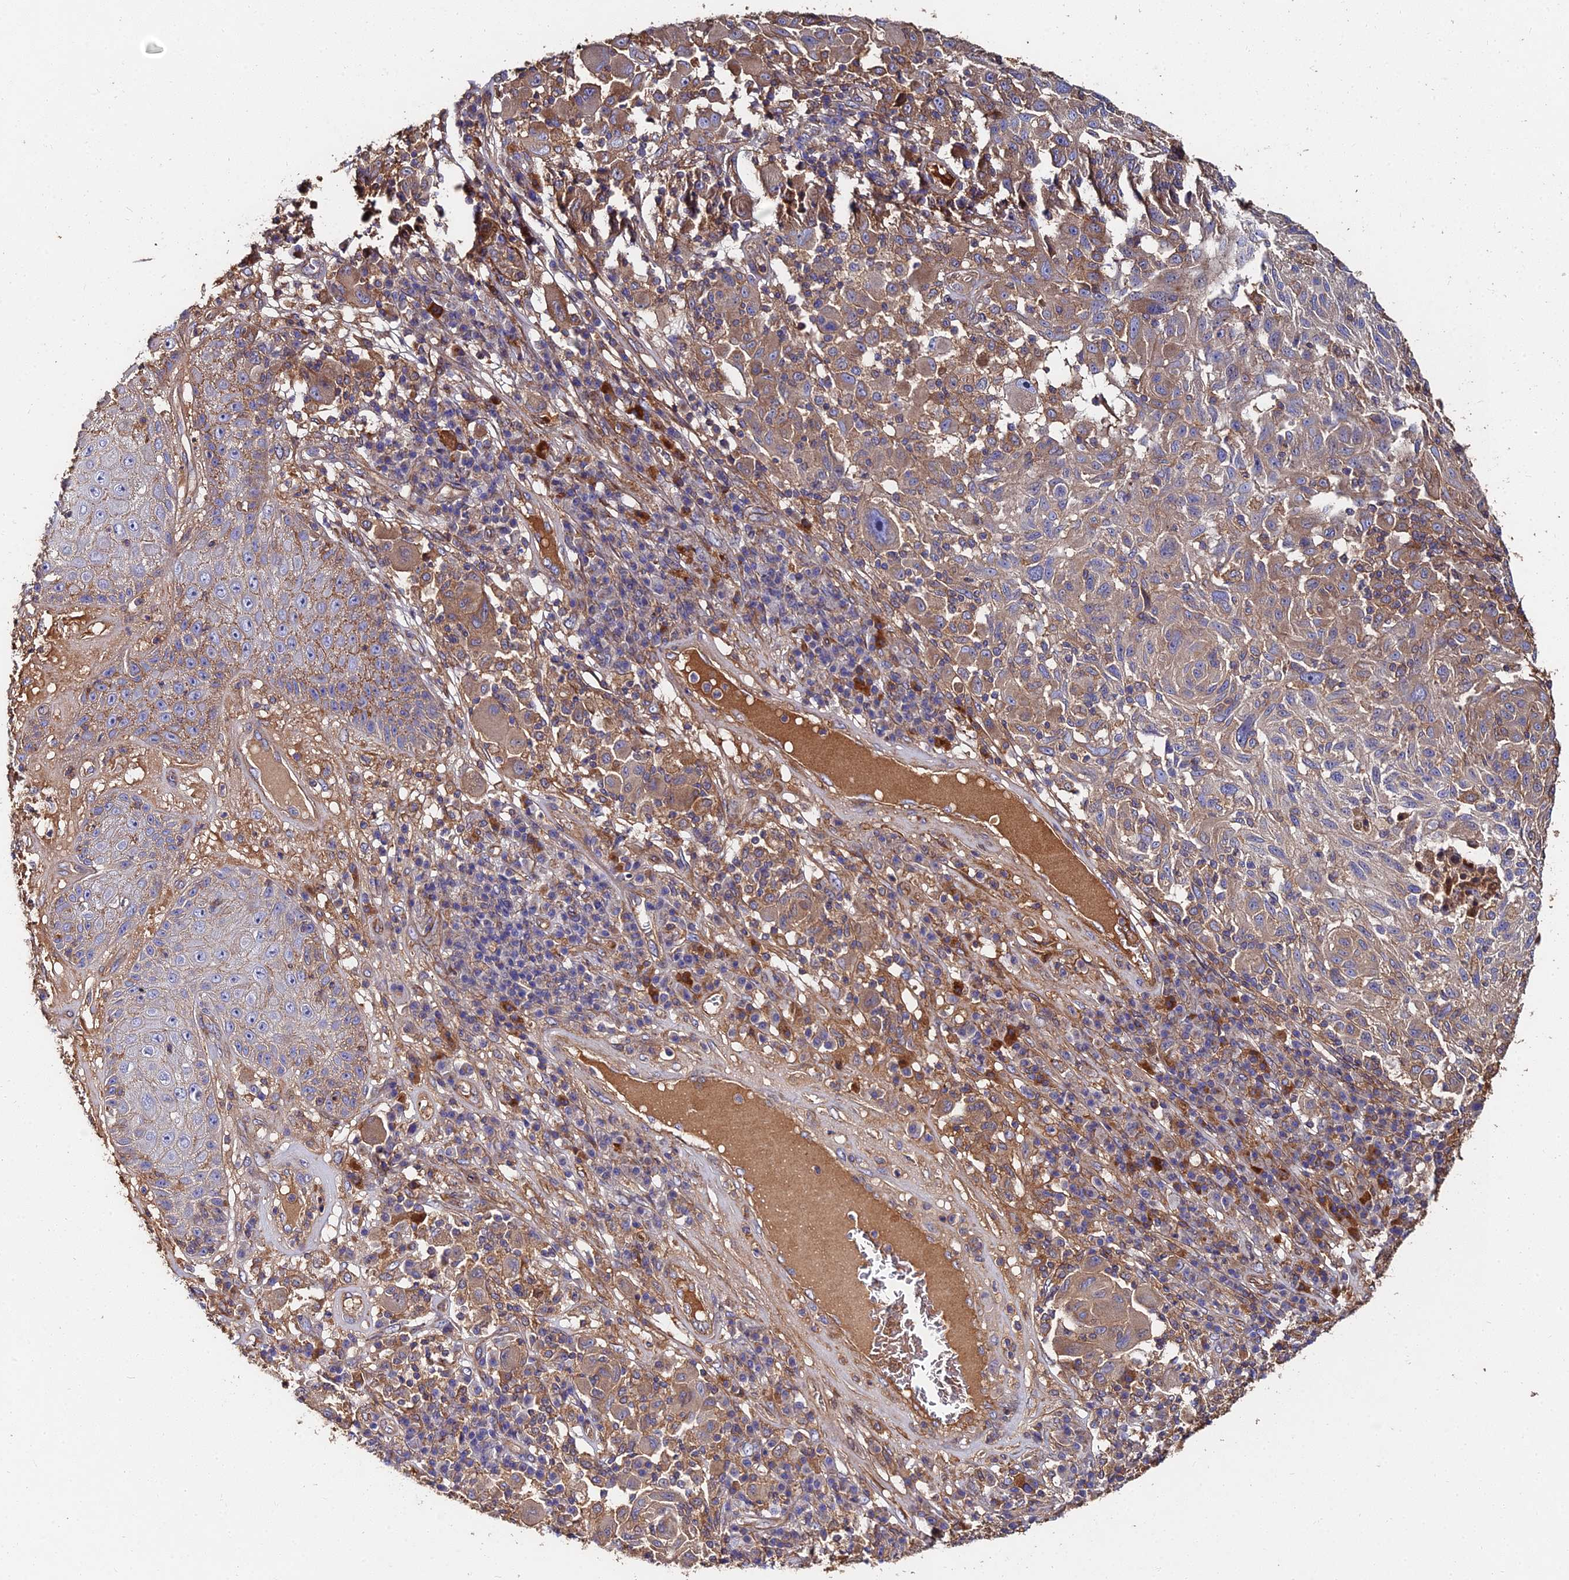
{"staining": {"intensity": "moderate", "quantity": "25%-75%", "location": "cytoplasmic/membranous"}, "tissue": "melanoma", "cell_type": "Tumor cells", "image_type": "cancer", "snomed": [{"axis": "morphology", "description": "Malignant melanoma, NOS"}, {"axis": "topography", "description": "Skin"}], "caption": "Tumor cells demonstrate moderate cytoplasmic/membranous staining in about 25%-75% of cells in malignant melanoma. (Stains: DAB (3,3'-diaminobenzidine) in brown, nuclei in blue, Microscopy: brightfield microscopy at high magnification).", "gene": "EXT1", "patient": {"sex": "male", "age": 53}}